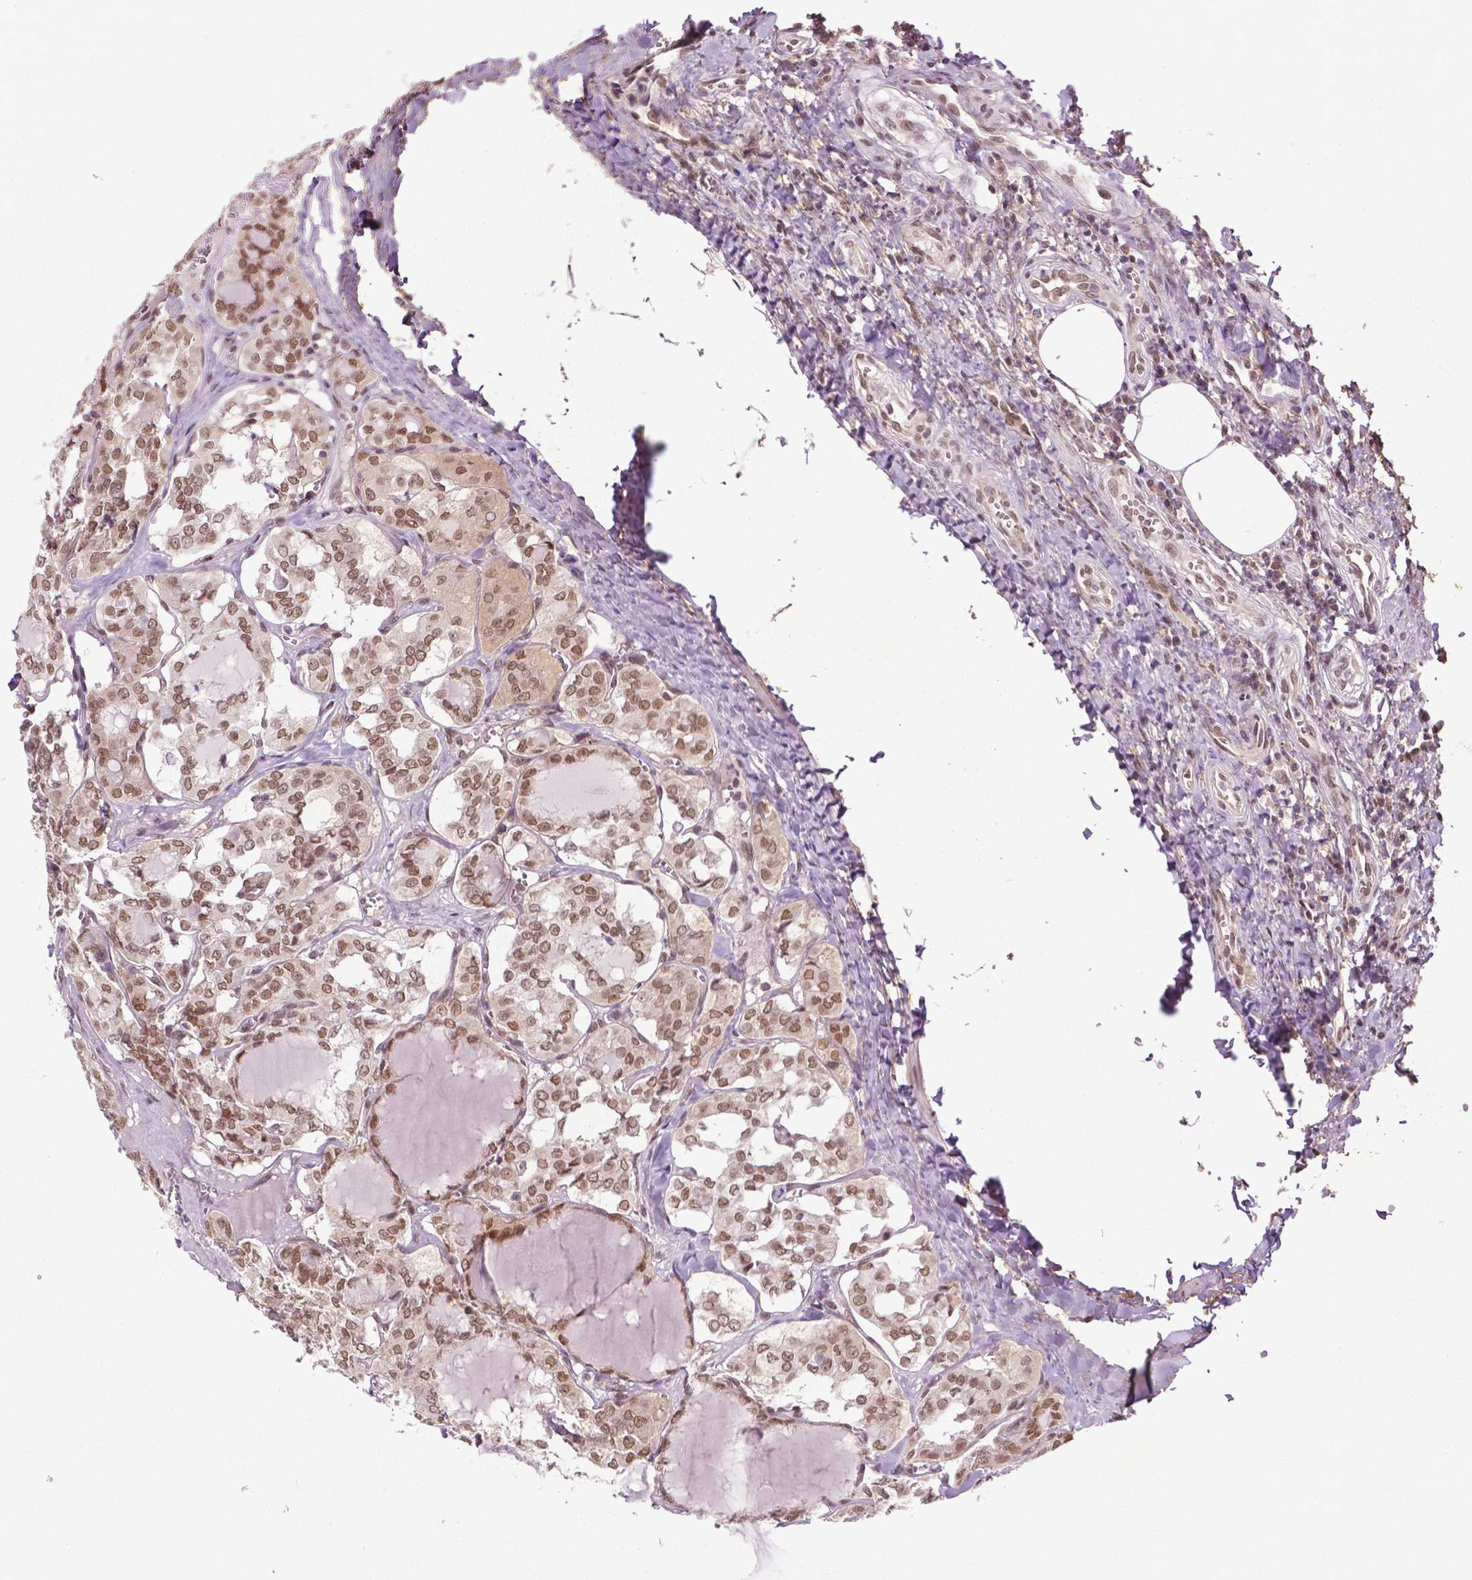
{"staining": {"intensity": "moderate", "quantity": ">75%", "location": "nuclear"}, "tissue": "thyroid cancer", "cell_type": "Tumor cells", "image_type": "cancer", "snomed": [{"axis": "morphology", "description": "Papillary adenocarcinoma, NOS"}, {"axis": "topography", "description": "Thyroid gland"}], "caption": "Approximately >75% of tumor cells in human papillary adenocarcinoma (thyroid) exhibit moderate nuclear protein expression as visualized by brown immunohistochemical staining.", "gene": "UBQLN4", "patient": {"sex": "female", "age": 41}}